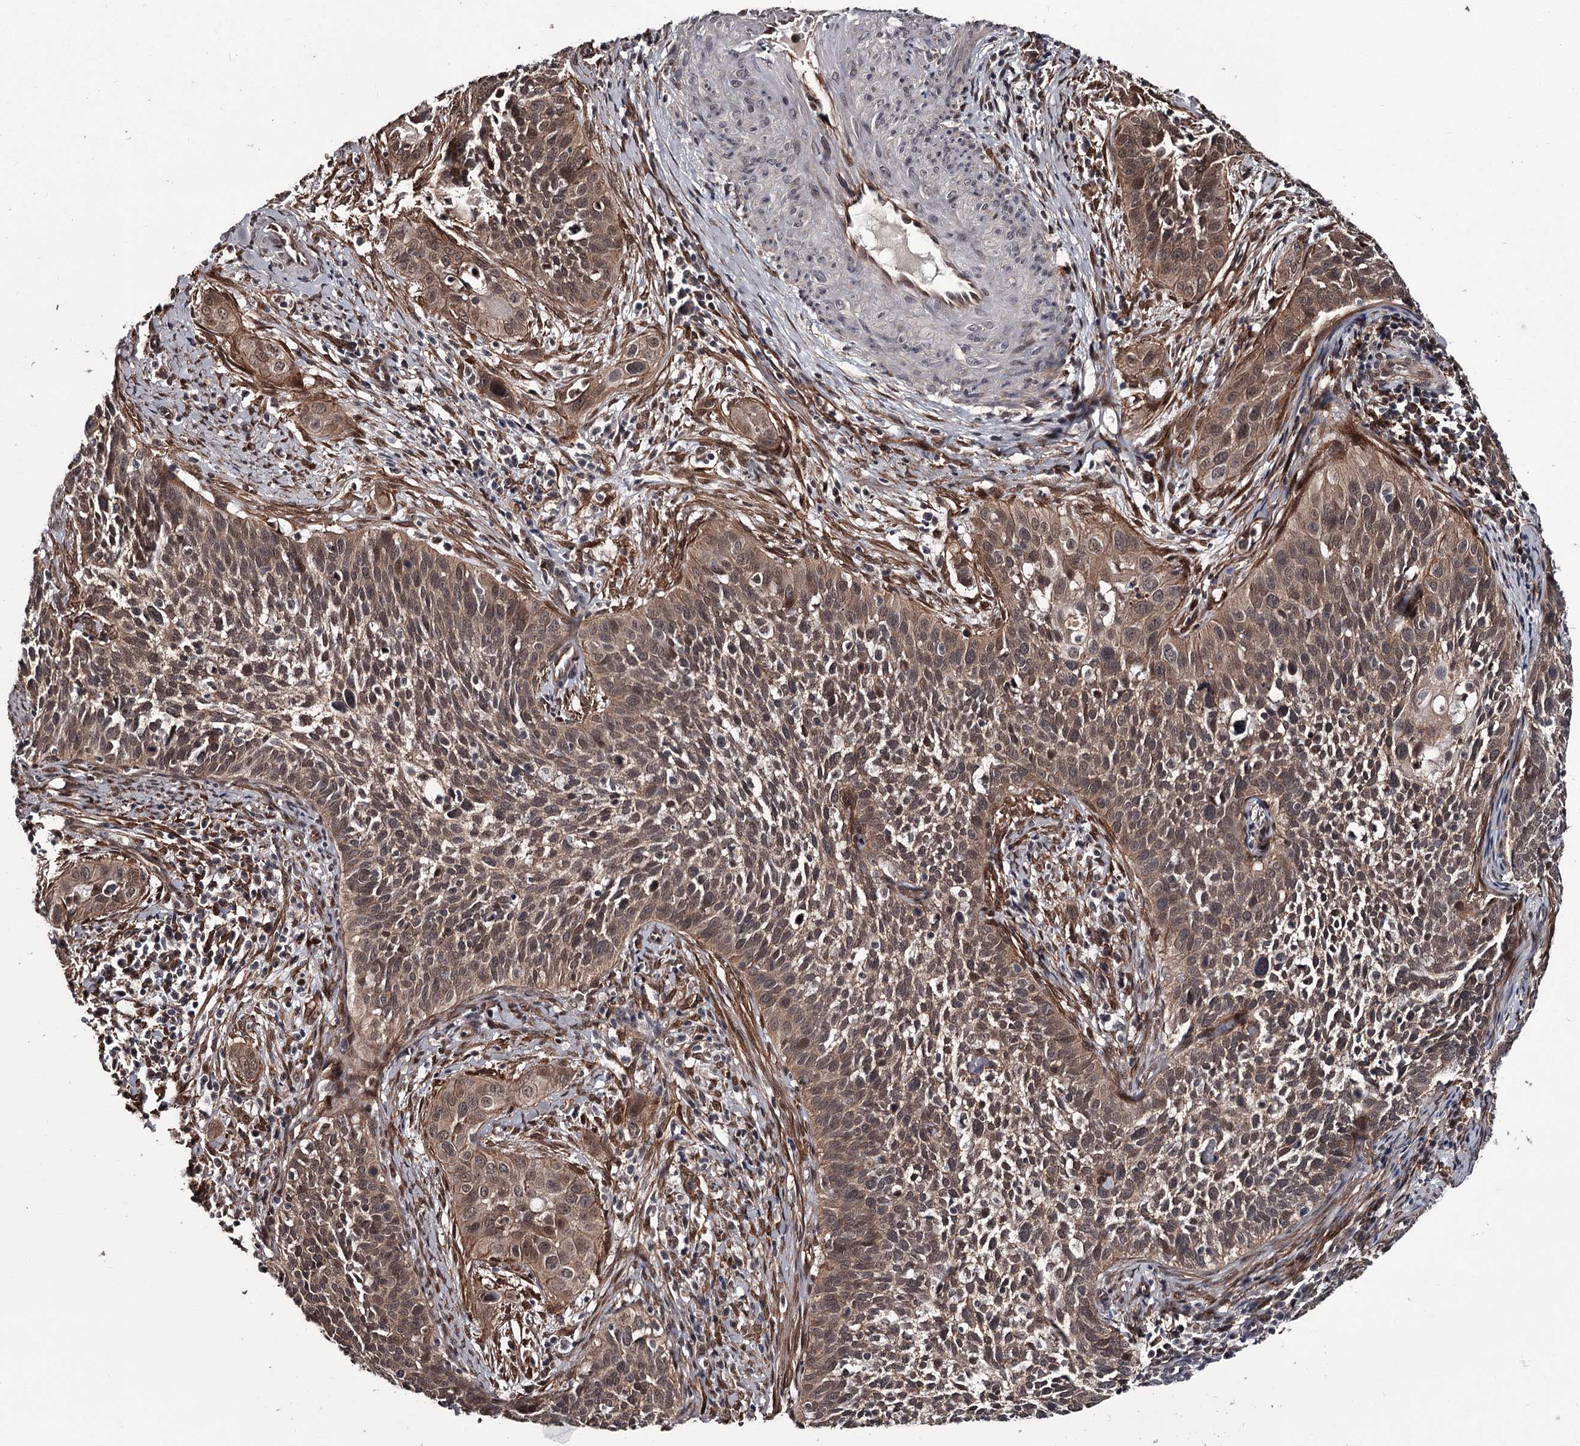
{"staining": {"intensity": "moderate", "quantity": ">75%", "location": "cytoplasmic/membranous,nuclear"}, "tissue": "cervical cancer", "cell_type": "Tumor cells", "image_type": "cancer", "snomed": [{"axis": "morphology", "description": "Squamous cell carcinoma, NOS"}, {"axis": "topography", "description": "Cervix"}], "caption": "This is an image of immunohistochemistry (IHC) staining of squamous cell carcinoma (cervical), which shows moderate positivity in the cytoplasmic/membranous and nuclear of tumor cells.", "gene": "CDC42EP2", "patient": {"sex": "female", "age": 34}}